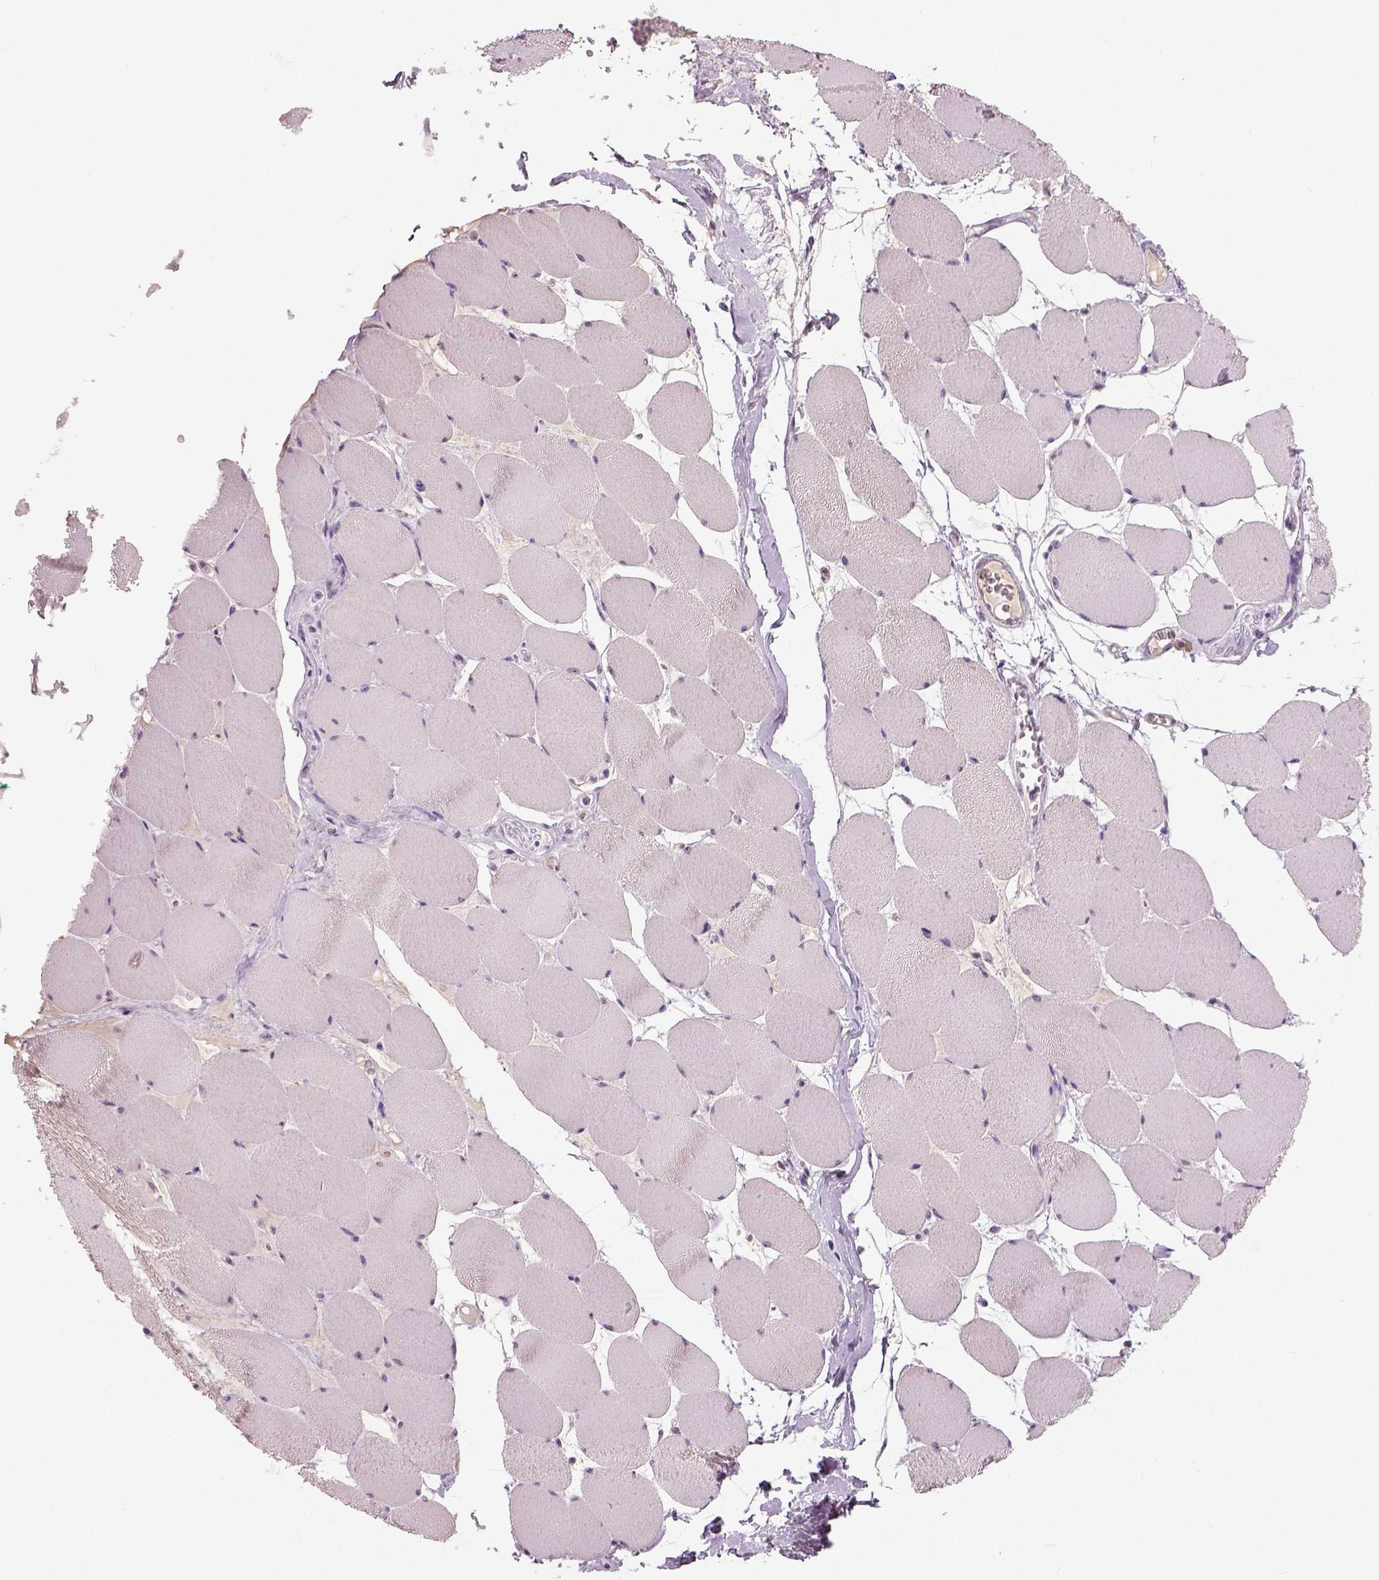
{"staining": {"intensity": "negative", "quantity": "none", "location": "none"}, "tissue": "skeletal muscle", "cell_type": "Myocytes", "image_type": "normal", "snomed": [{"axis": "morphology", "description": "Normal tissue, NOS"}, {"axis": "topography", "description": "Skeletal muscle"}], "caption": "Human skeletal muscle stained for a protein using IHC exhibits no staining in myocytes.", "gene": "NECAB1", "patient": {"sex": "female", "age": 75}}